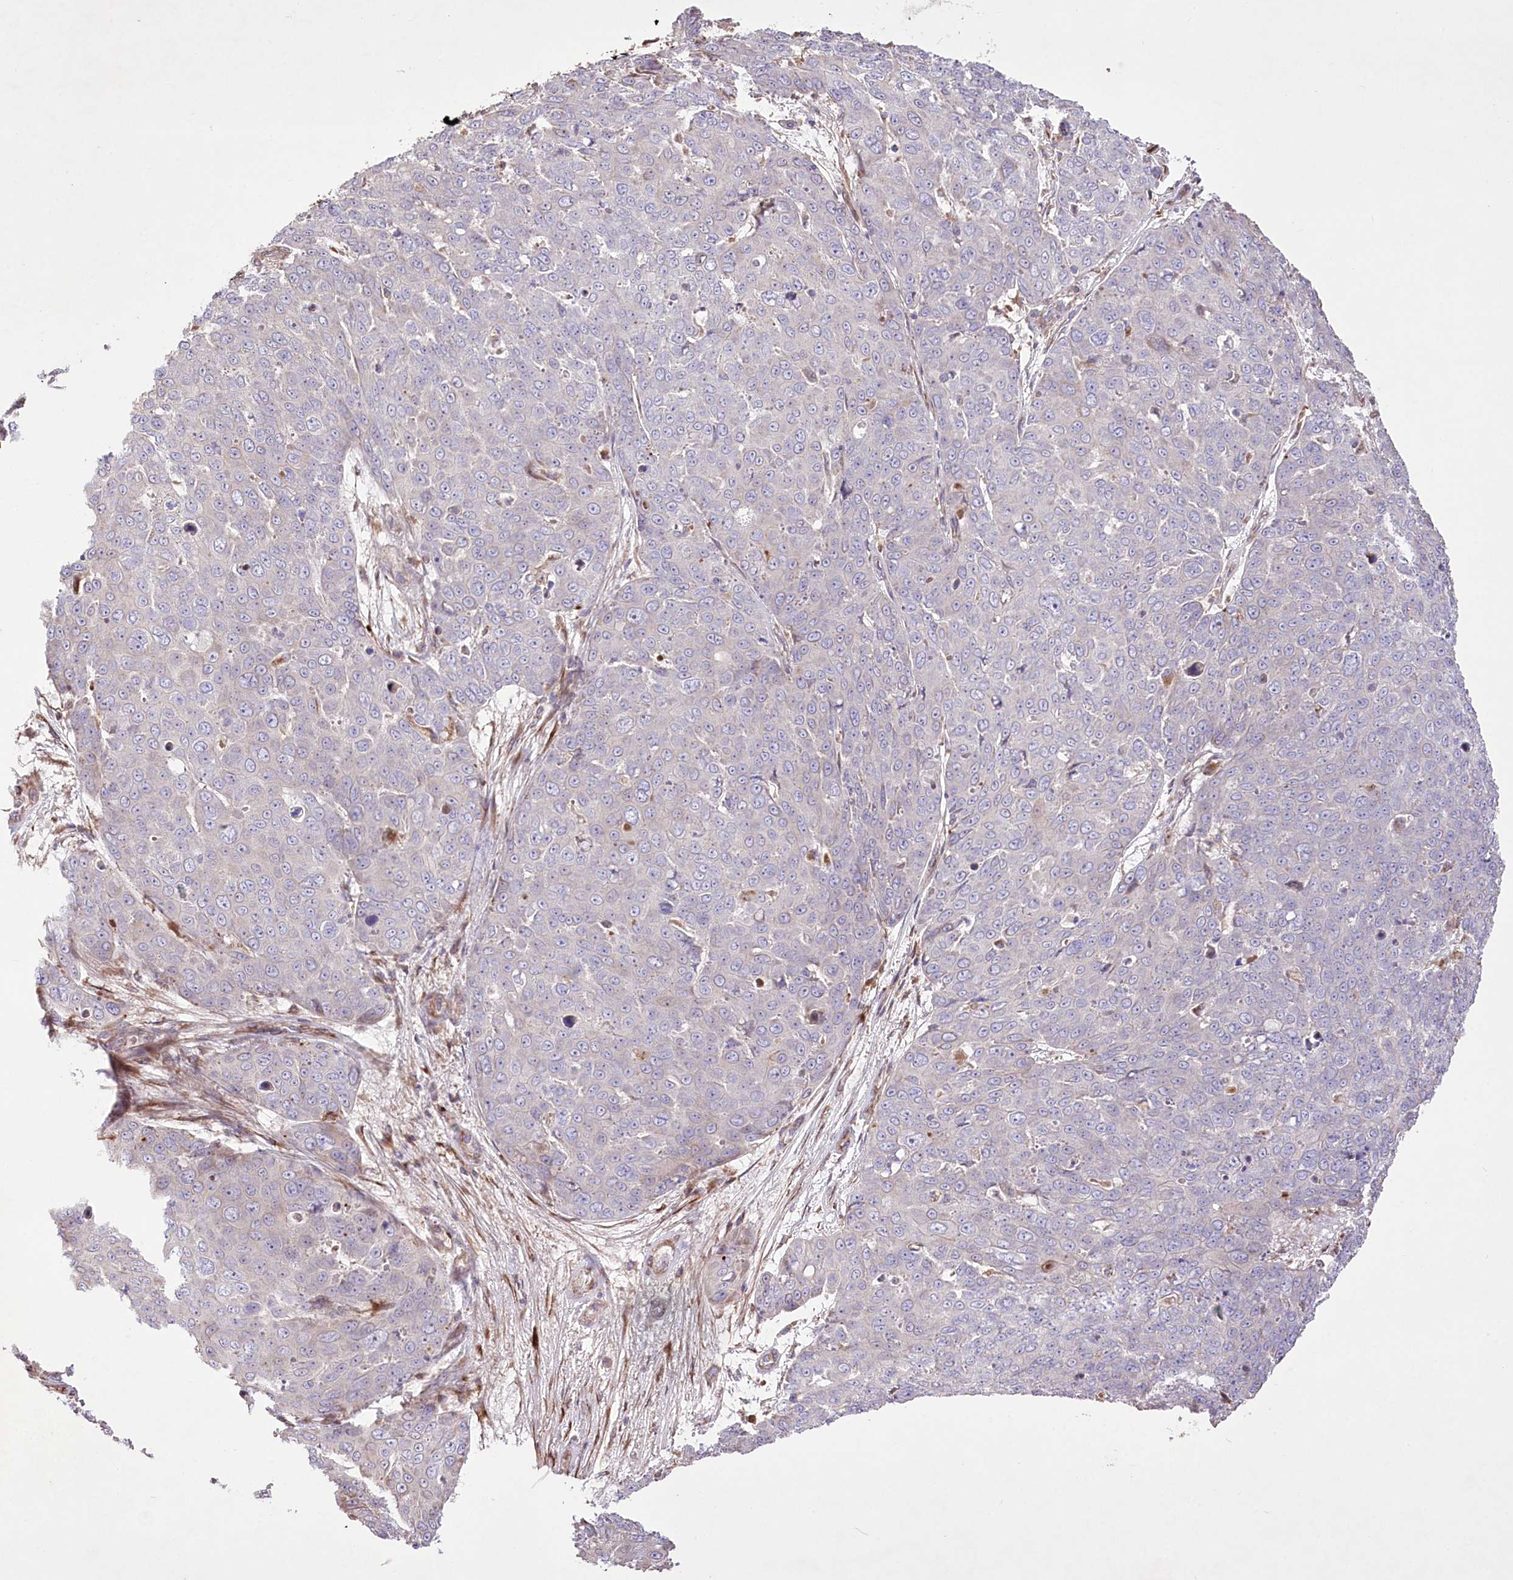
{"staining": {"intensity": "negative", "quantity": "none", "location": "none"}, "tissue": "skin cancer", "cell_type": "Tumor cells", "image_type": "cancer", "snomed": [{"axis": "morphology", "description": "Squamous cell carcinoma, NOS"}, {"axis": "topography", "description": "Skin"}], "caption": "DAB (3,3'-diaminobenzidine) immunohistochemical staining of squamous cell carcinoma (skin) demonstrates no significant expression in tumor cells. (IHC, brightfield microscopy, high magnification).", "gene": "RNF24", "patient": {"sex": "male", "age": 71}}